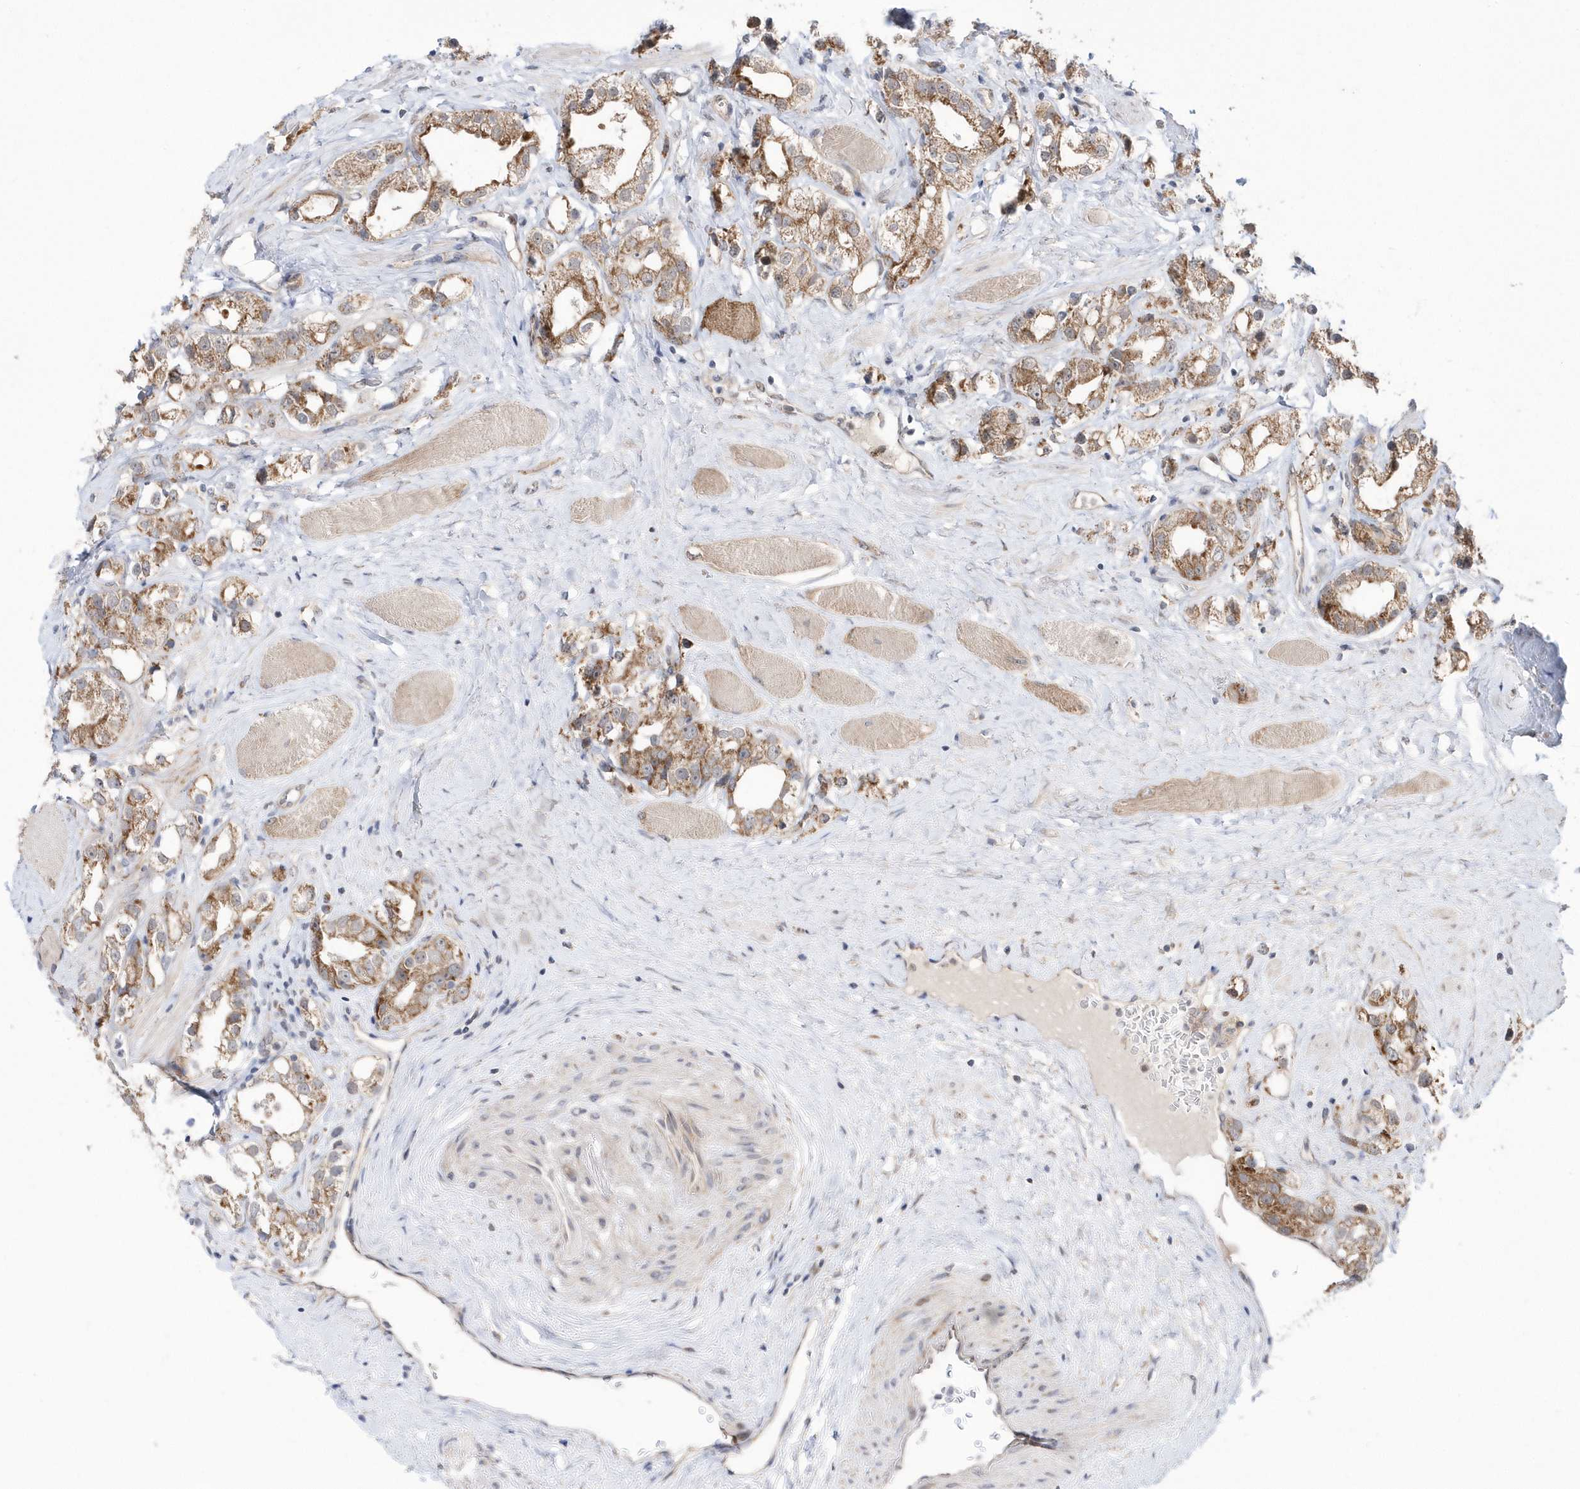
{"staining": {"intensity": "moderate", "quantity": ">75%", "location": "cytoplasmic/membranous"}, "tissue": "prostate cancer", "cell_type": "Tumor cells", "image_type": "cancer", "snomed": [{"axis": "morphology", "description": "Adenocarcinoma, NOS"}, {"axis": "topography", "description": "Prostate"}], "caption": "The histopathology image displays a brown stain indicating the presence of a protein in the cytoplasmic/membranous of tumor cells in prostate cancer (adenocarcinoma).", "gene": "DALRD3", "patient": {"sex": "male", "age": 79}}